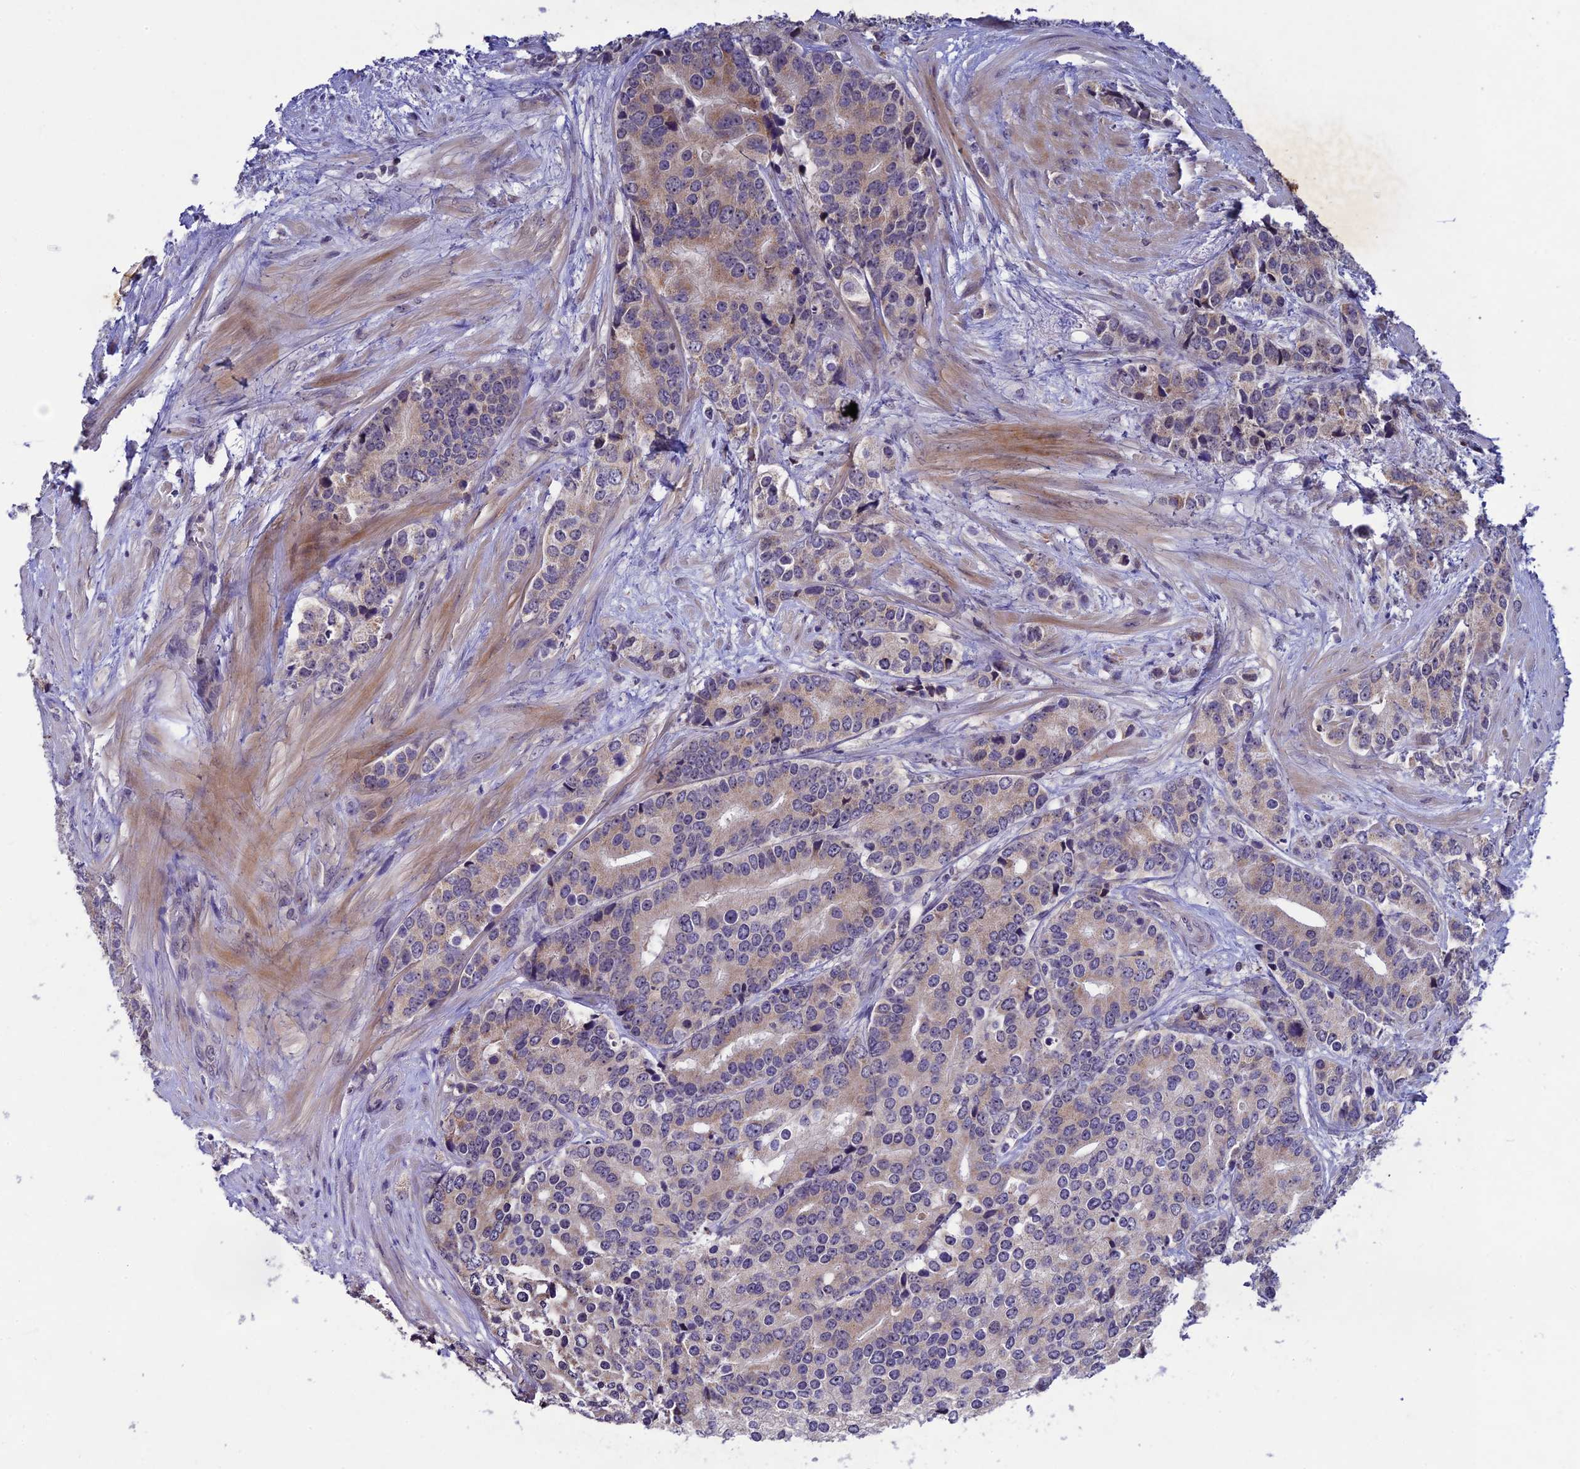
{"staining": {"intensity": "weak", "quantity": "25%-75%", "location": "cytoplasmic/membranous"}, "tissue": "prostate cancer", "cell_type": "Tumor cells", "image_type": "cancer", "snomed": [{"axis": "morphology", "description": "Adenocarcinoma, High grade"}, {"axis": "topography", "description": "Prostate"}], "caption": "Immunohistochemical staining of human prostate cancer demonstrates low levels of weak cytoplasmic/membranous staining in about 25%-75% of tumor cells.", "gene": "CHST5", "patient": {"sex": "male", "age": 62}}